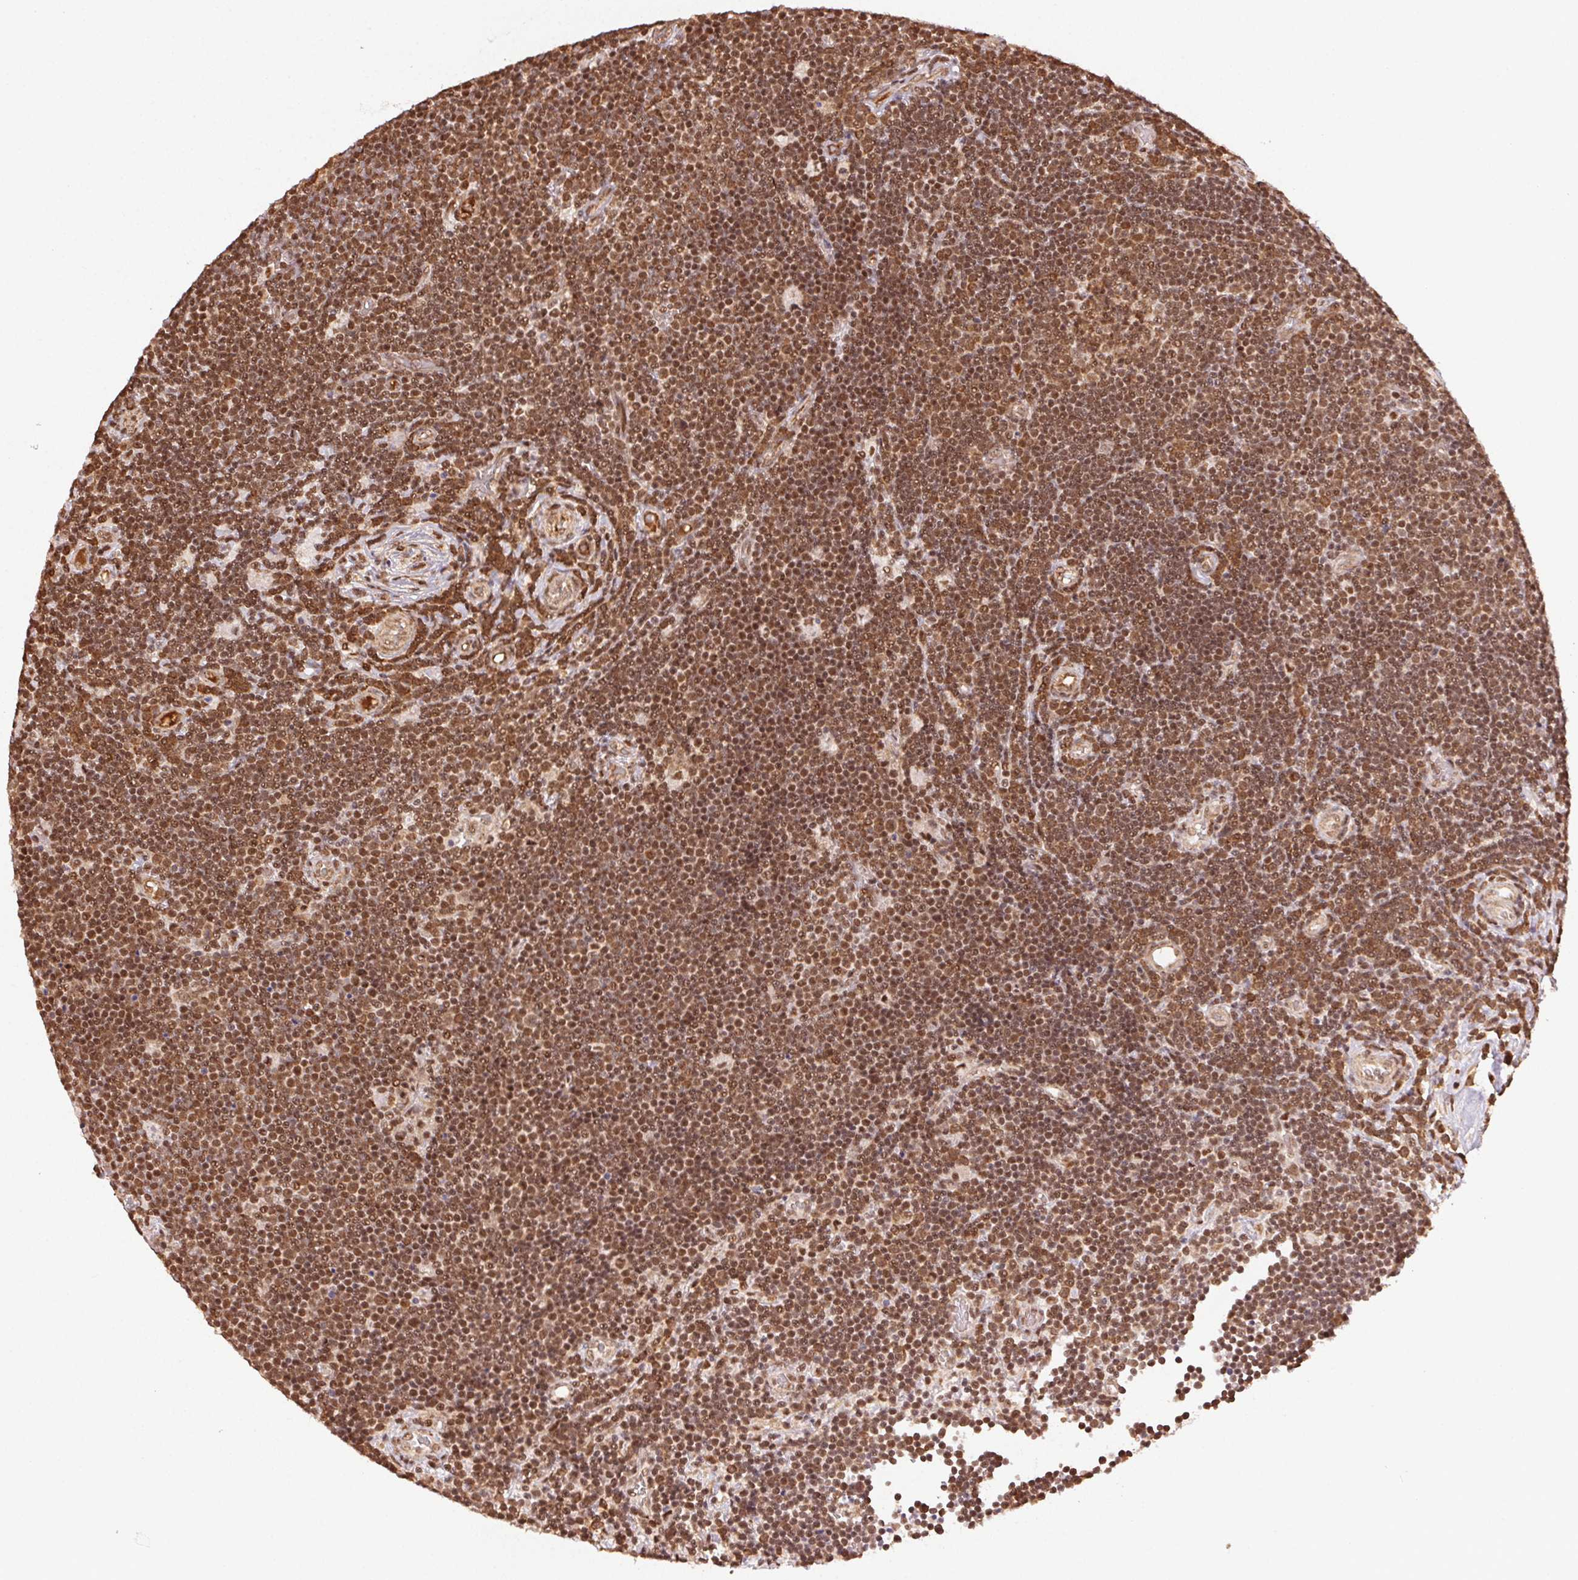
{"staining": {"intensity": "moderate", "quantity": ">75%", "location": "nuclear"}, "tissue": "lymphoma", "cell_type": "Tumor cells", "image_type": "cancer", "snomed": [{"axis": "morphology", "description": "Malignant lymphoma, non-Hodgkin's type, Low grade"}, {"axis": "topography", "description": "Brain"}], "caption": "Immunohistochemistry (IHC) (DAB (3,3'-diaminobenzidine)) staining of human lymphoma demonstrates moderate nuclear protein staining in approximately >75% of tumor cells.", "gene": "TREML4", "patient": {"sex": "female", "age": 66}}